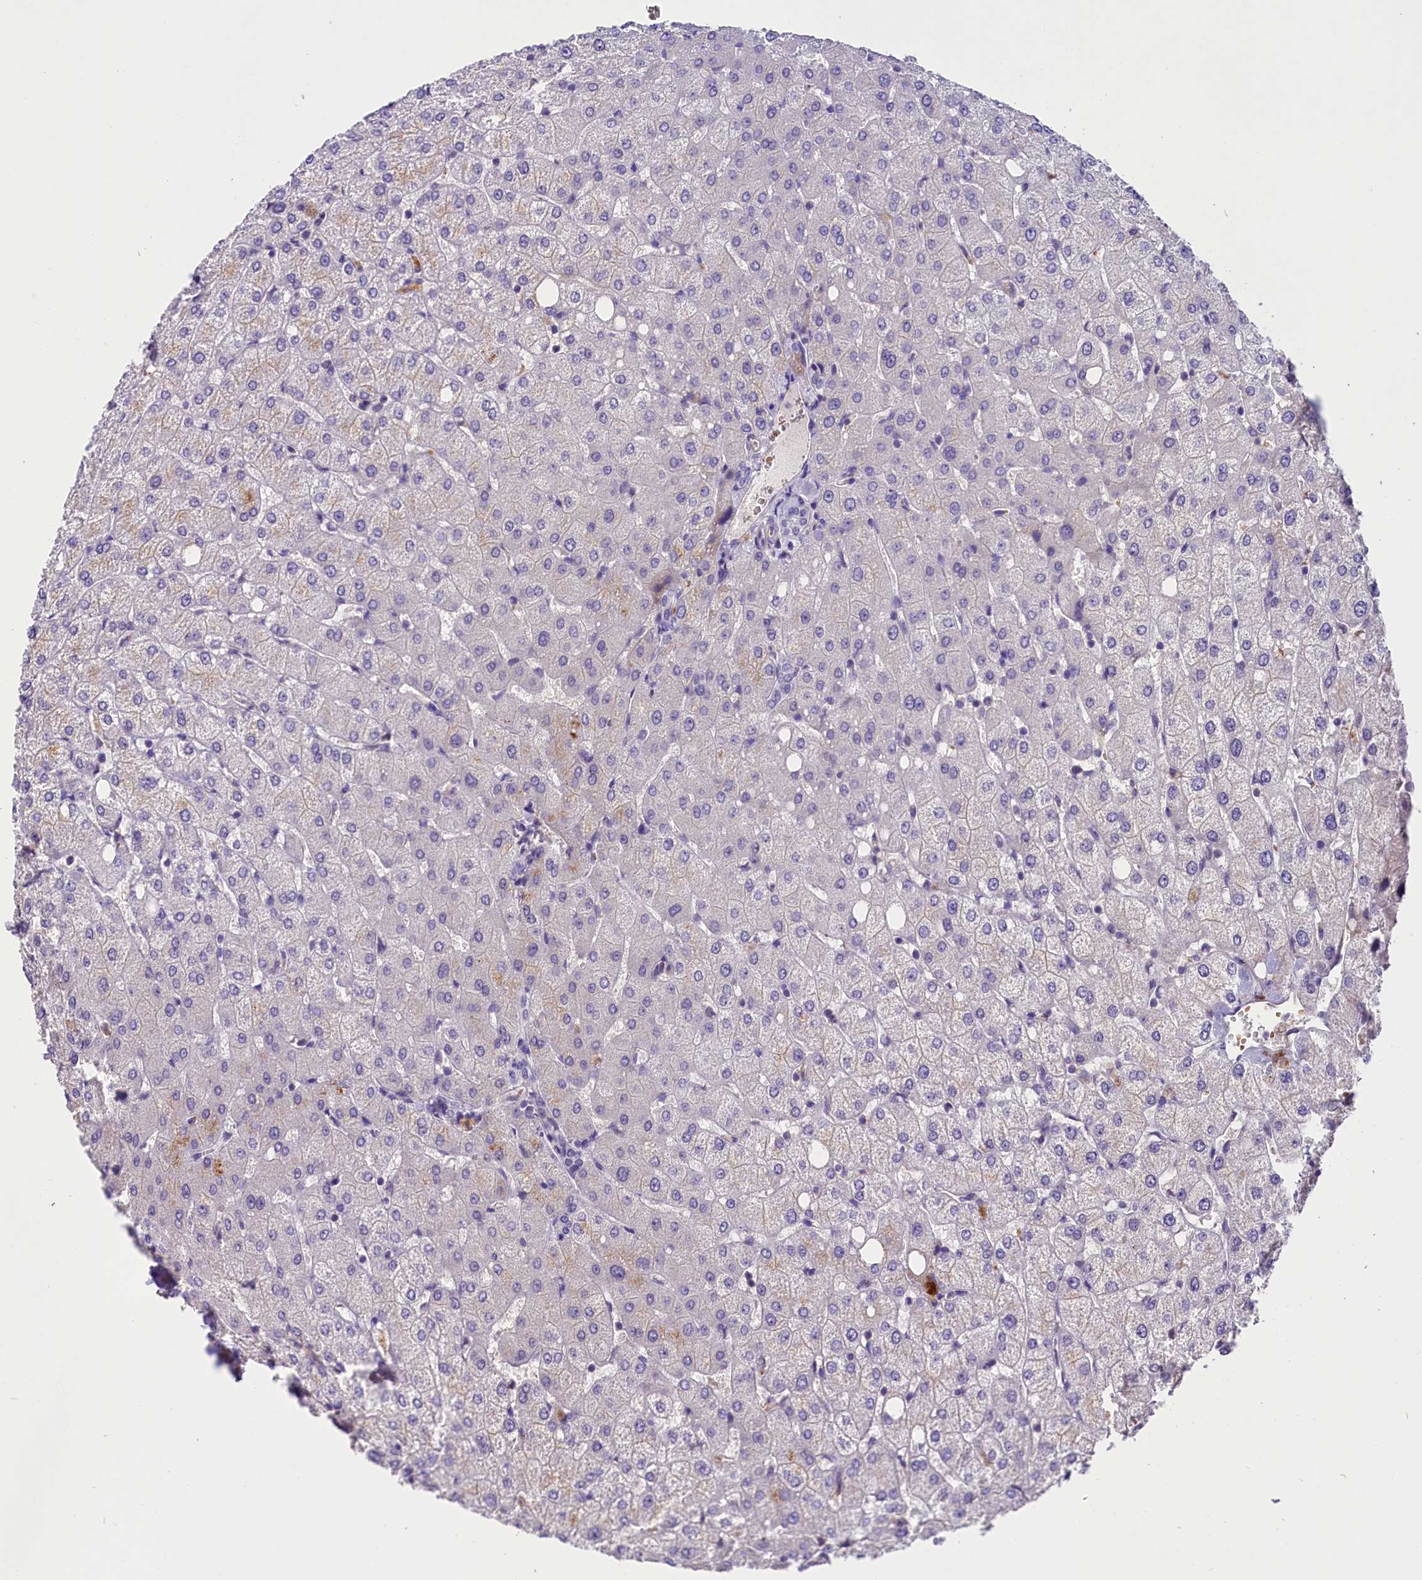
{"staining": {"intensity": "negative", "quantity": "none", "location": "none"}, "tissue": "liver", "cell_type": "Cholangiocytes", "image_type": "normal", "snomed": [{"axis": "morphology", "description": "Normal tissue, NOS"}, {"axis": "topography", "description": "Liver"}], "caption": "A photomicrograph of liver stained for a protein reveals no brown staining in cholangiocytes. Brightfield microscopy of immunohistochemistry stained with DAB (brown) and hematoxylin (blue), captured at high magnification.", "gene": "MEX3B", "patient": {"sex": "female", "age": 54}}